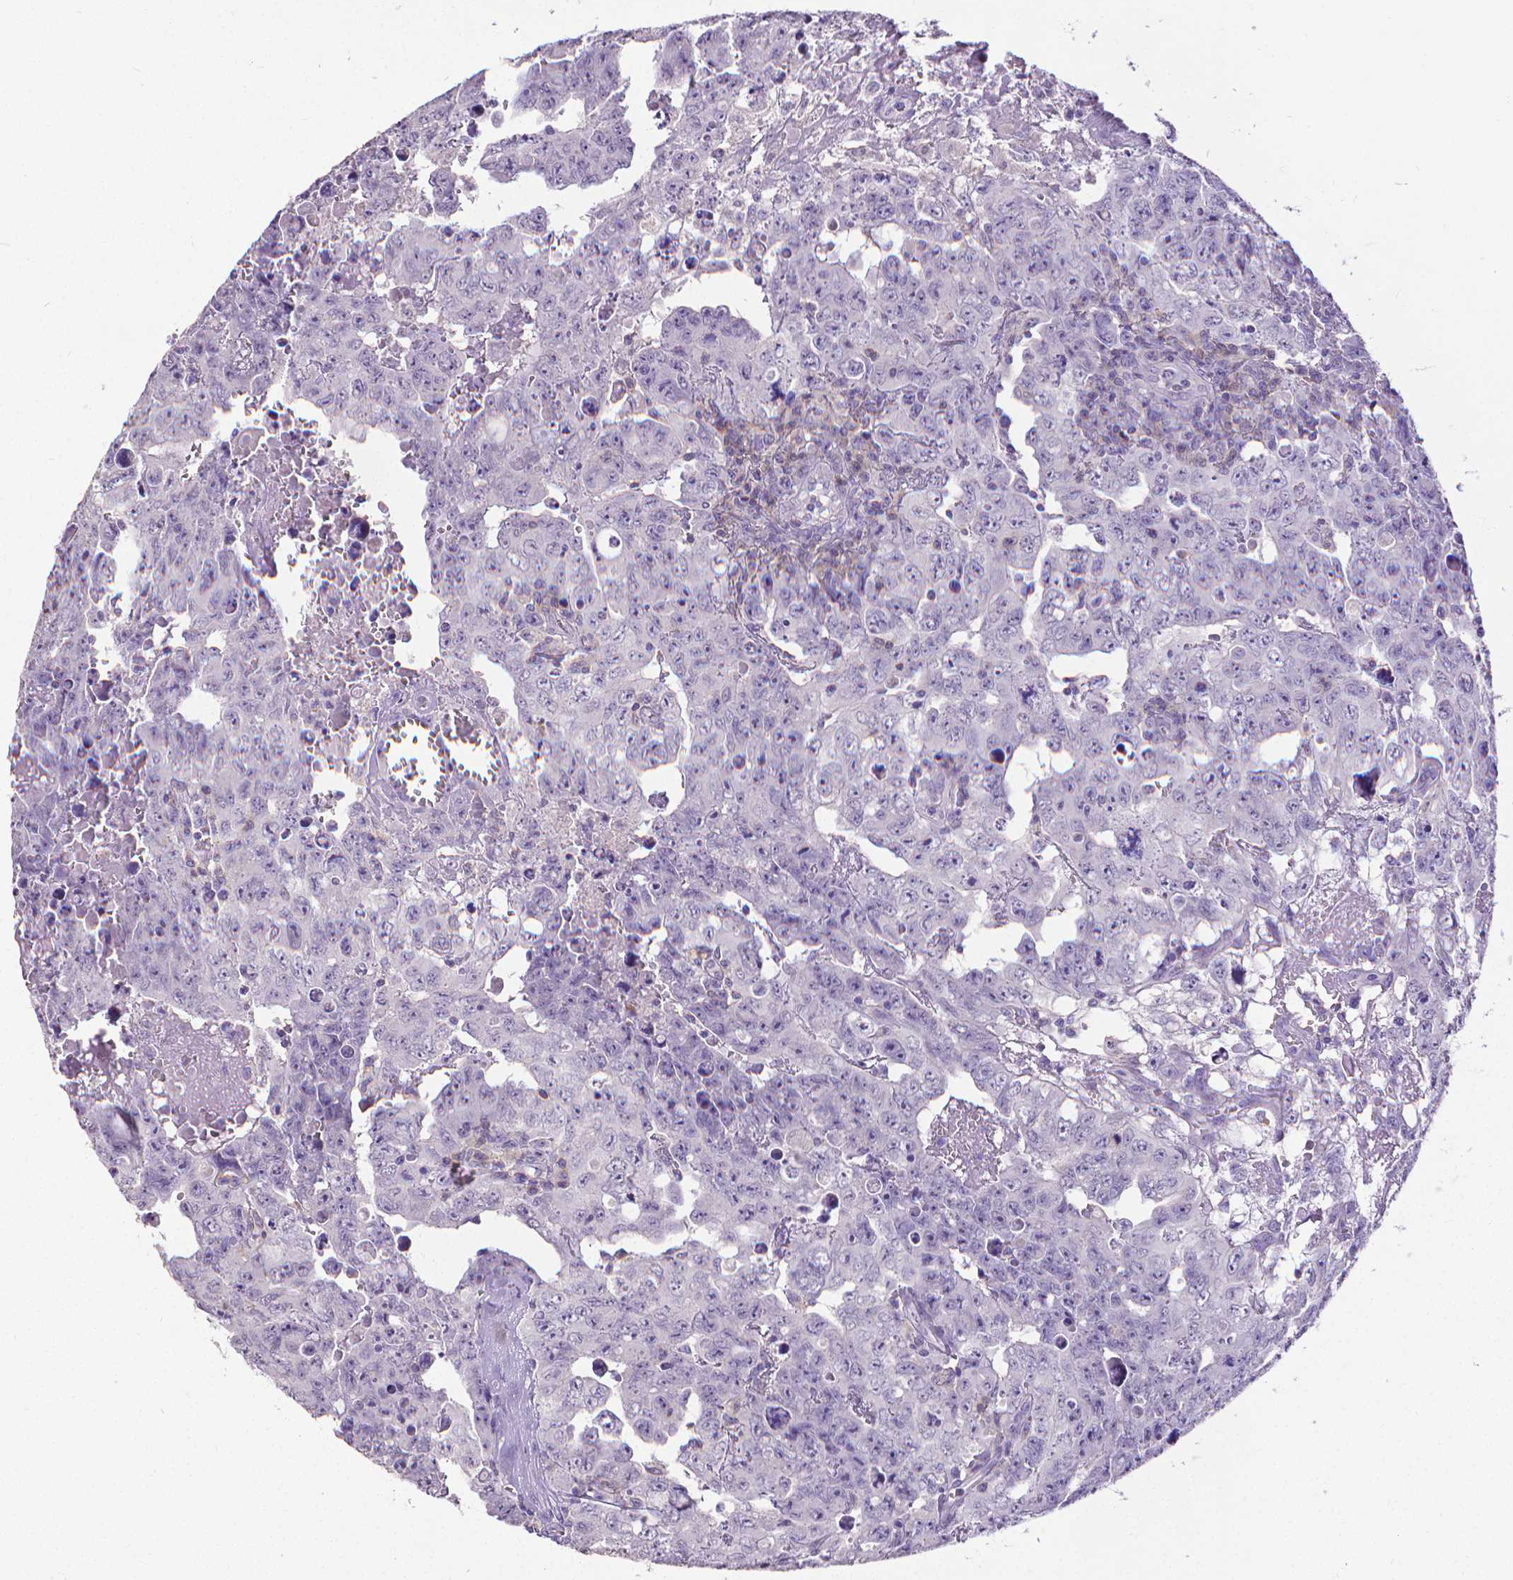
{"staining": {"intensity": "negative", "quantity": "none", "location": "none"}, "tissue": "testis cancer", "cell_type": "Tumor cells", "image_type": "cancer", "snomed": [{"axis": "morphology", "description": "Carcinoma, Embryonal, NOS"}, {"axis": "topography", "description": "Testis"}], "caption": "A micrograph of testis cancer stained for a protein reveals no brown staining in tumor cells.", "gene": "CD4", "patient": {"sex": "male", "age": 24}}